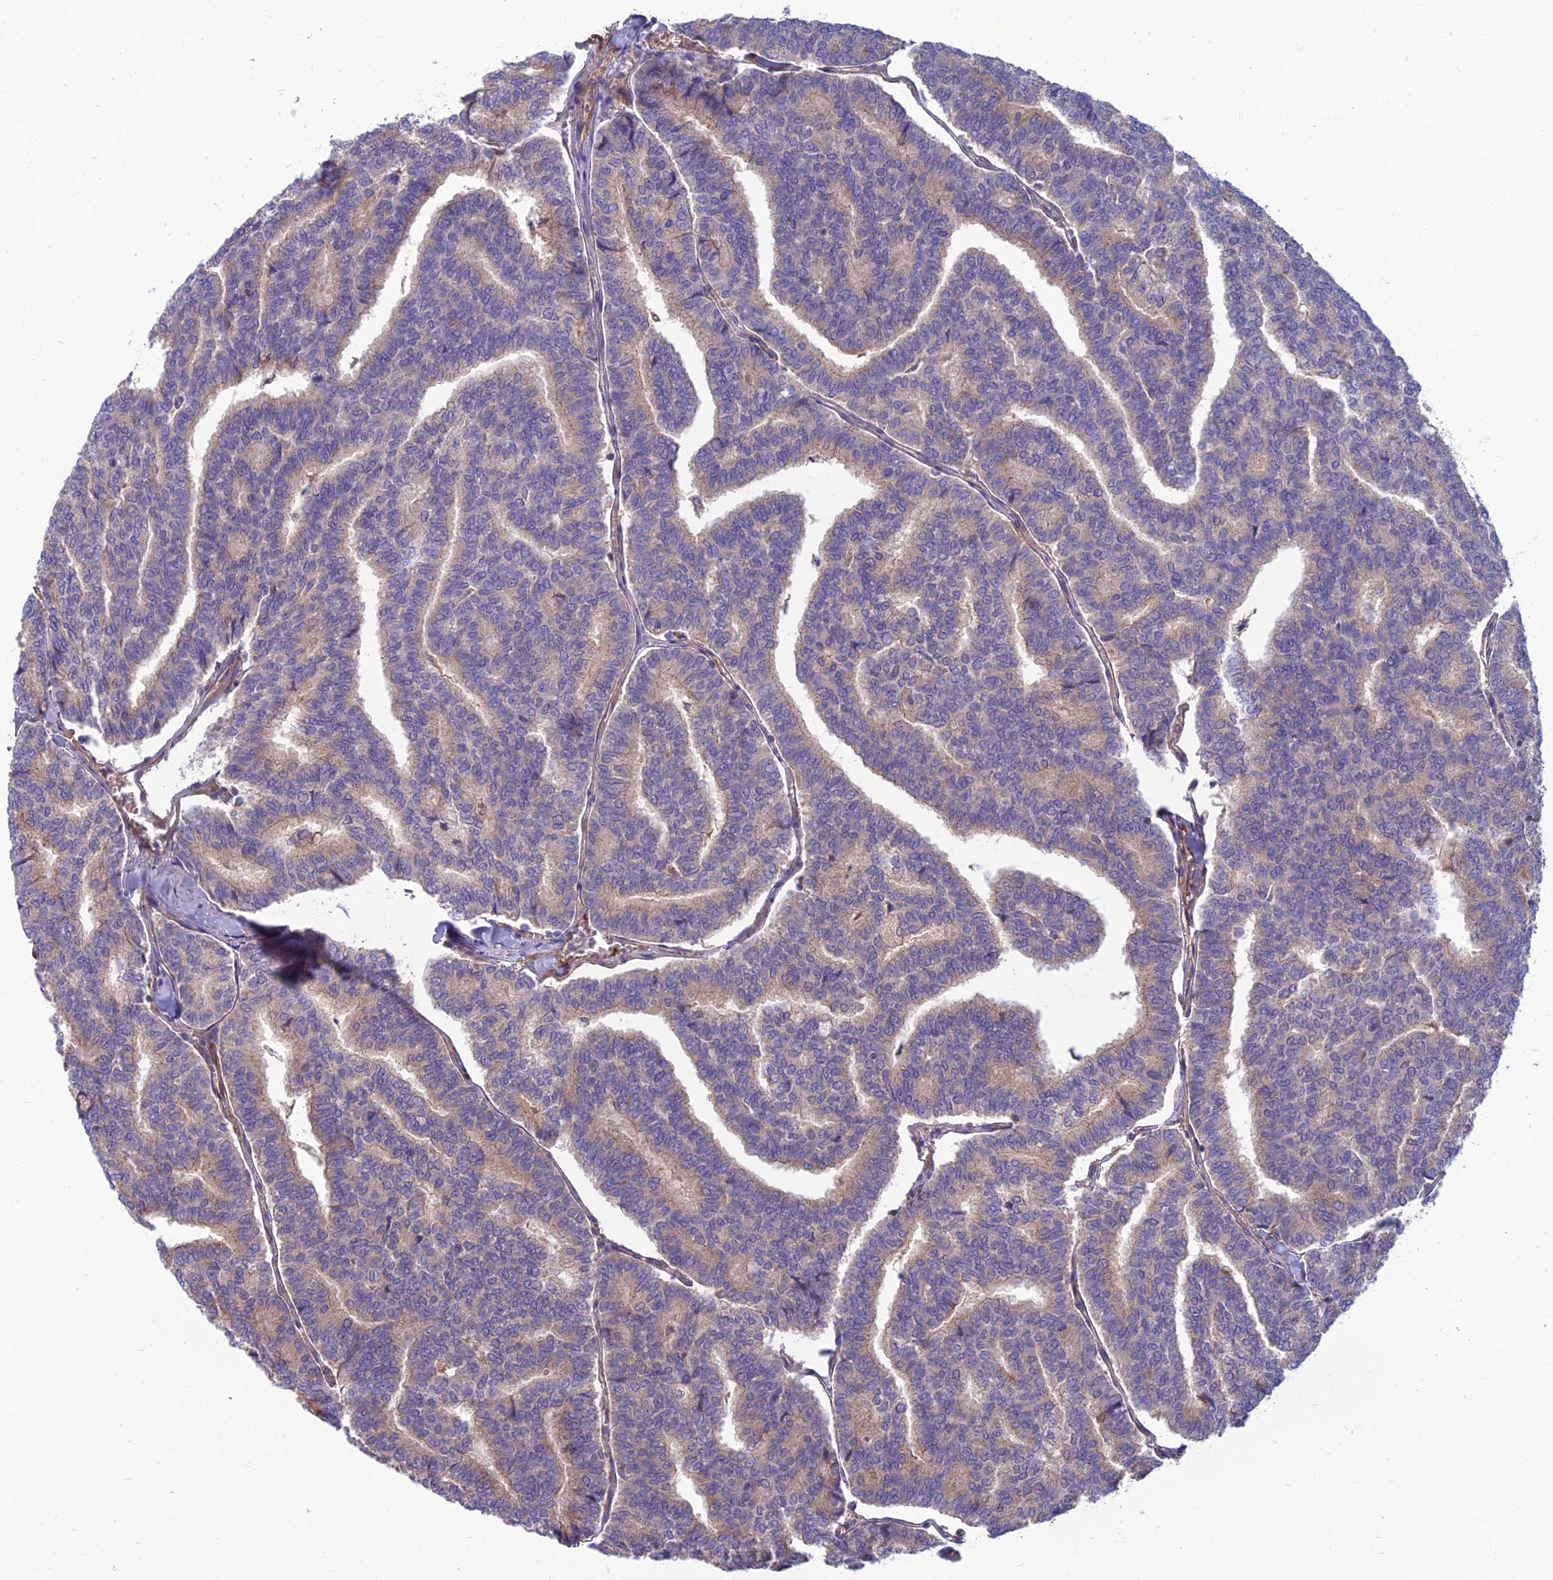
{"staining": {"intensity": "moderate", "quantity": "<25%", "location": "cytoplasmic/membranous"}, "tissue": "thyroid cancer", "cell_type": "Tumor cells", "image_type": "cancer", "snomed": [{"axis": "morphology", "description": "Papillary adenocarcinoma, NOS"}, {"axis": "topography", "description": "Thyroid gland"}], "caption": "IHC histopathology image of neoplastic tissue: thyroid cancer (papillary adenocarcinoma) stained using immunohistochemistry displays low levels of moderate protein expression localized specifically in the cytoplasmic/membranous of tumor cells, appearing as a cytoplasmic/membranous brown color.", "gene": "WDR24", "patient": {"sex": "female", "age": 35}}